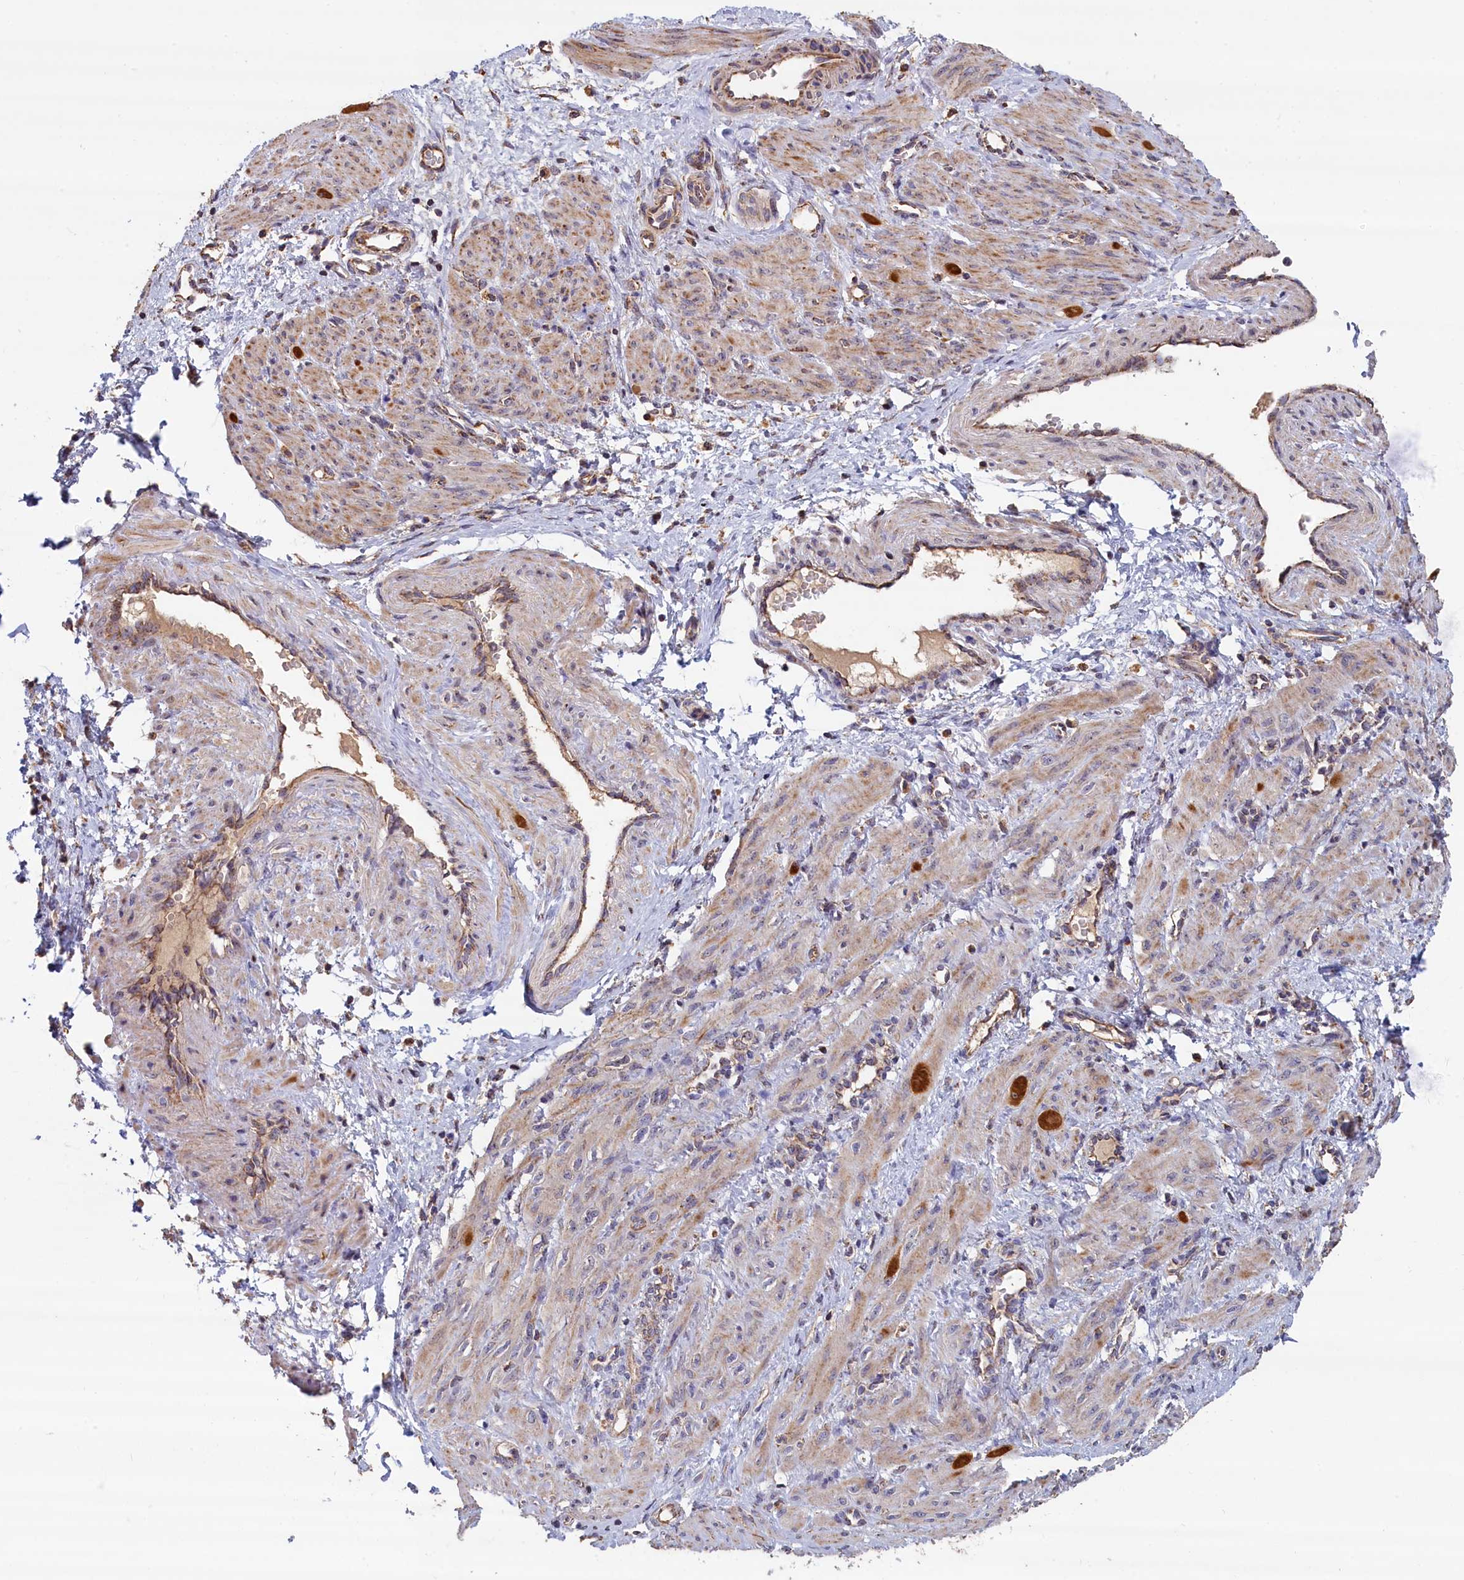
{"staining": {"intensity": "moderate", "quantity": "25%-75%", "location": "cytoplasmic/membranous"}, "tissue": "smooth muscle", "cell_type": "Smooth muscle cells", "image_type": "normal", "snomed": [{"axis": "morphology", "description": "Normal tissue, NOS"}, {"axis": "topography", "description": "Endometrium"}], "caption": "Smooth muscle was stained to show a protein in brown. There is medium levels of moderate cytoplasmic/membranous staining in about 25%-75% of smooth muscle cells. The staining was performed using DAB to visualize the protein expression in brown, while the nuclei were stained in blue with hematoxylin (Magnification: 20x).", "gene": "ENSG00000269825", "patient": {"sex": "female", "age": 33}}